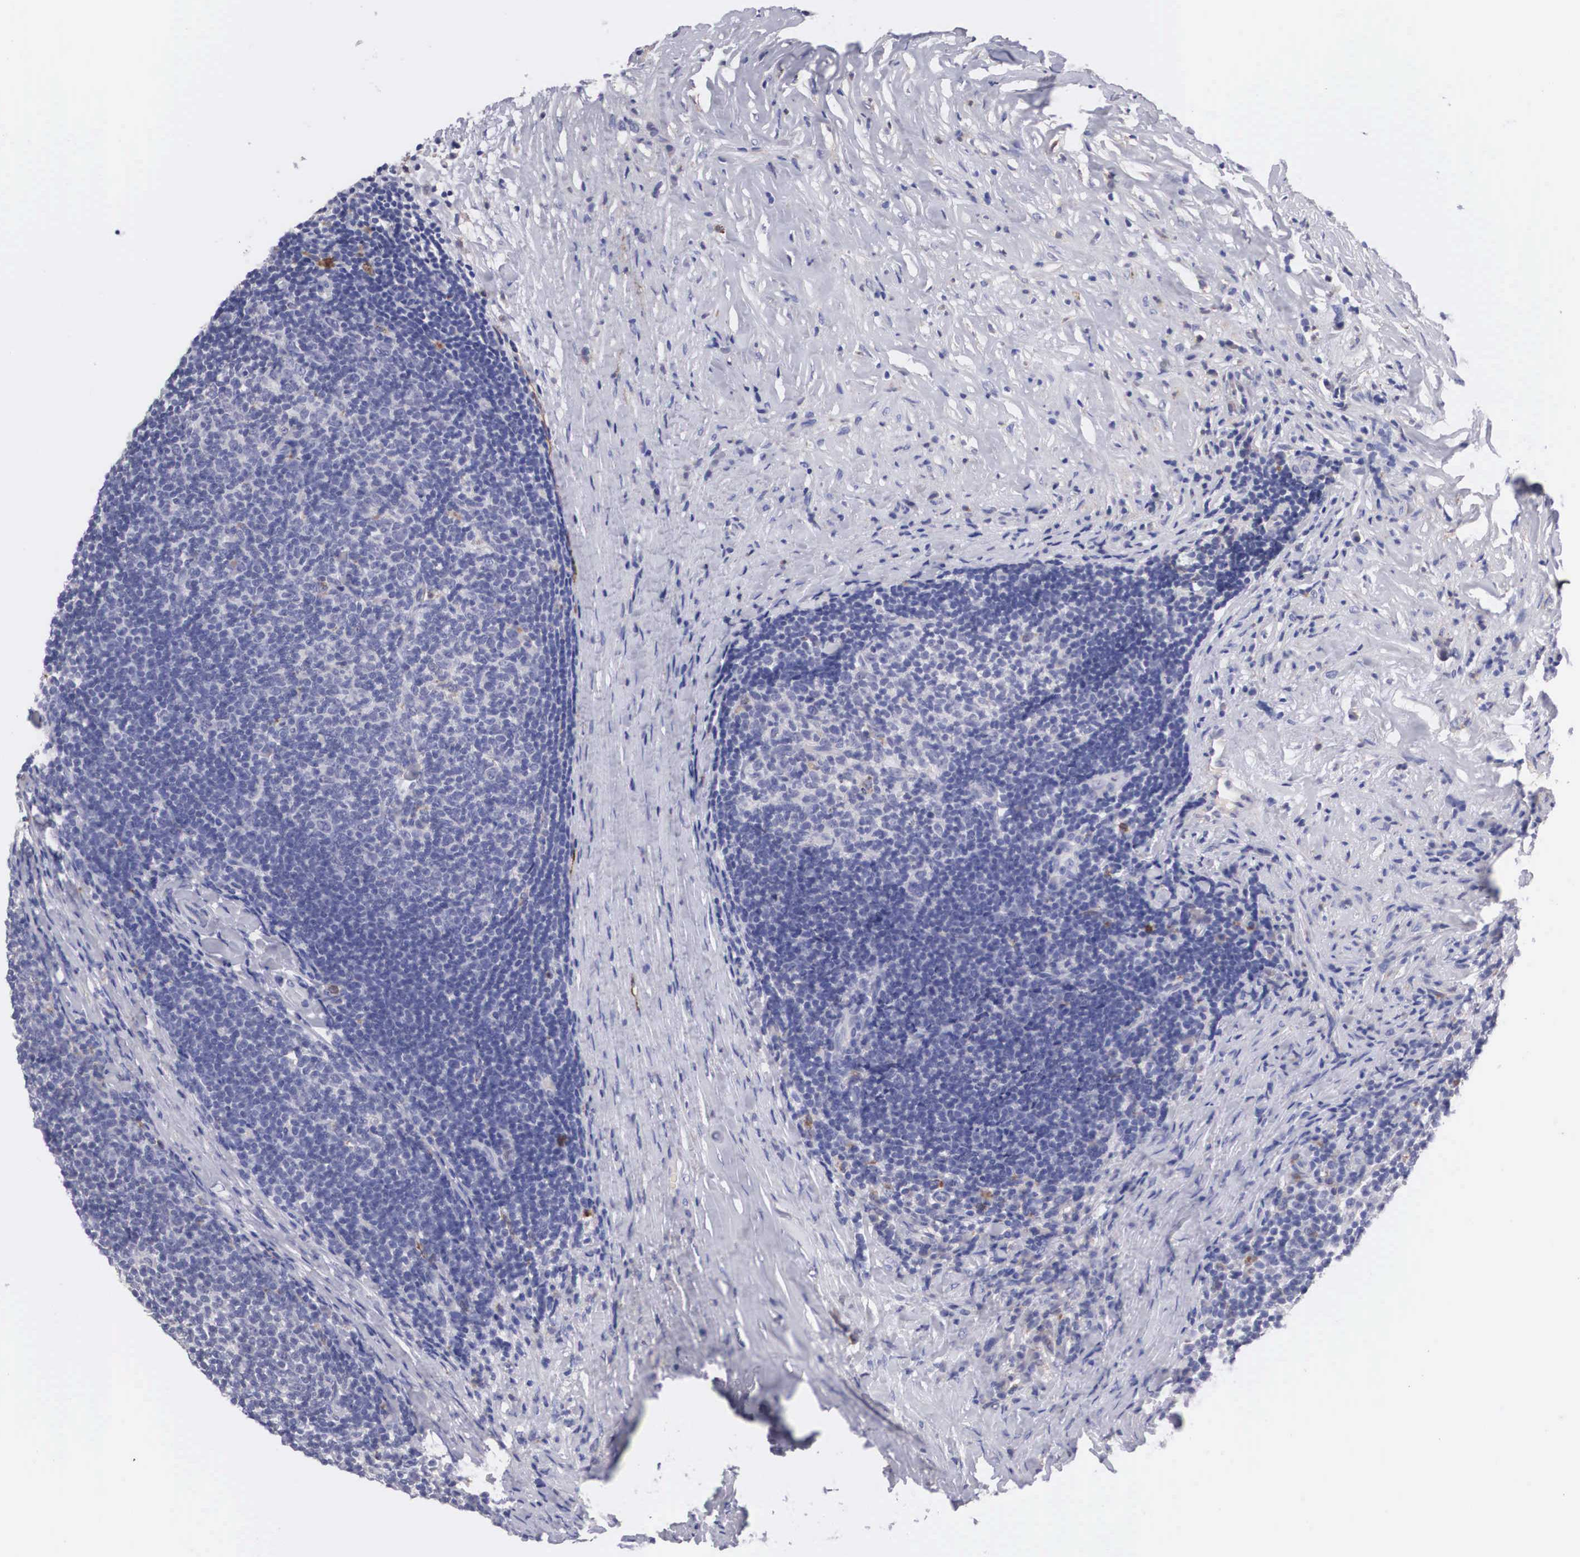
{"staining": {"intensity": "weak", "quantity": "<25%", "location": "cytoplasmic/membranous"}, "tissue": "lymphoma", "cell_type": "Tumor cells", "image_type": "cancer", "snomed": [{"axis": "morphology", "description": "Malignant lymphoma, non-Hodgkin's type, Low grade"}, {"axis": "topography", "description": "Lymph node"}], "caption": "There is no significant staining in tumor cells of low-grade malignant lymphoma, non-Hodgkin's type.", "gene": "ABHD4", "patient": {"sex": "male", "age": 74}}